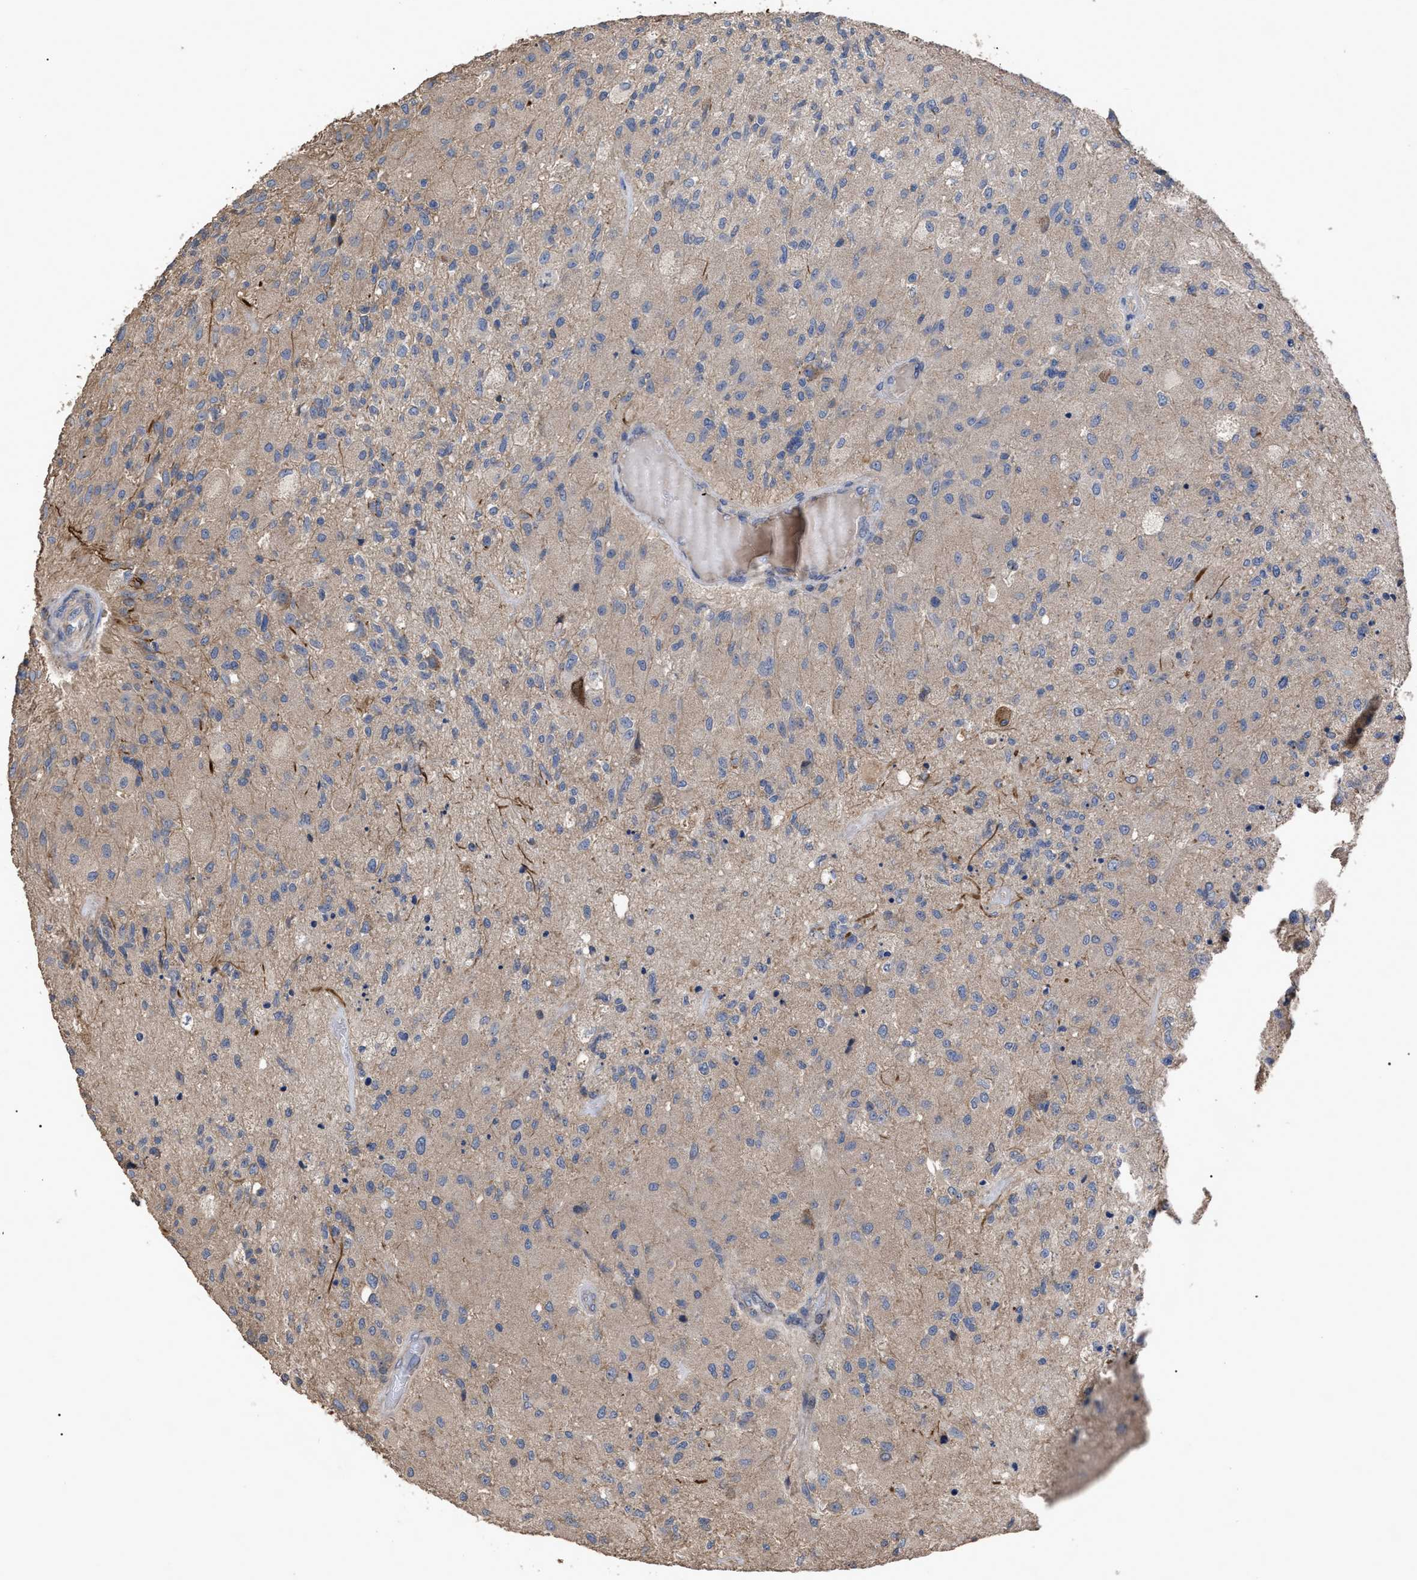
{"staining": {"intensity": "weak", "quantity": "25%-75%", "location": "cytoplasmic/membranous"}, "tissue": "glioma", "cell_type": "Tumor cells", "image_type": "cancer", "snomed": [{"axis": "morphology", "description": "Normal tissue, NOS"}, {"axis": "morphology", "description": "Glioma, malignant, High grade"}, {"axis": "topography", "description": "Cerebral cortex"}], "caption": "Immunohistochemical staining of malignant glioma (high-grade) reveals low levels of weak cytoplasmic/membranous protein positivity in approximately 25%-75% of tumor cells. The protein is stained brown, and the nuclei are stained in blue (DAB (3,3'-diaminobenzidine) IHC with brightfield microscopy, high magnification).", "gene": "BTN2A1", "patient": {"sex": "male", "age": 77}}